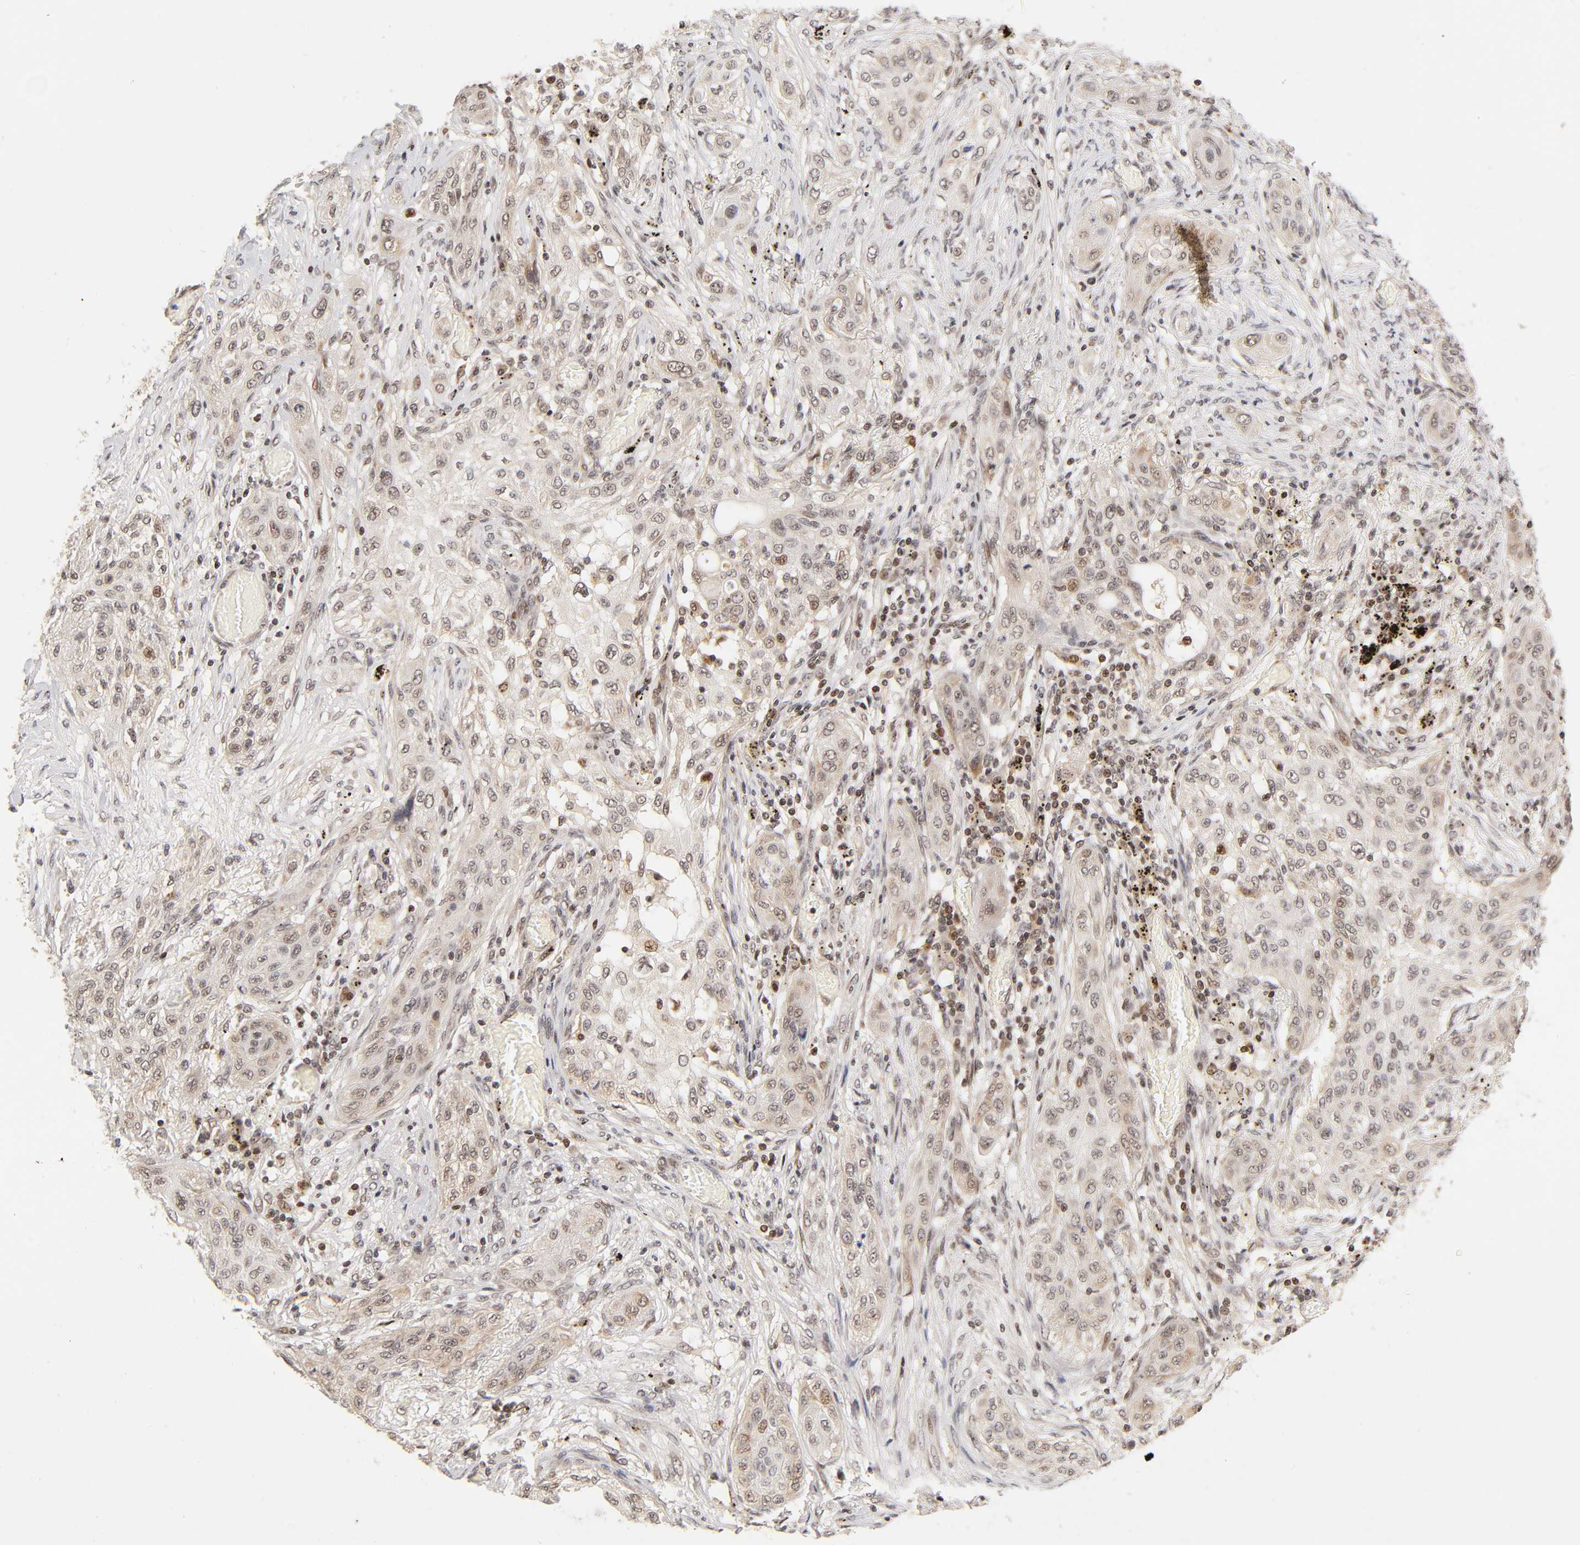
{"staining": {"intensity": "weak", "quantity": "25%-75%", "location": "cytoplasmic/membranous,nuclear"}, "tissue": "lung cancer", "cell_type": "Tumor cells", "image_type": "cancer", "snomed": [{"axis": "morphology", "description": "Squamous cell carcinoma, NOS"}, {"axis": "topography", "description": "Lung"}], "caption": "Human lung cancer (squamous cell carcinoma) stained with a brown dye shows weak cytoplasmic/membranous and nuclear positive staining in approximately 25%-75% of tumor cells.", "gene": "TAF10", "patient": {"sex": "female", "age": 47}}